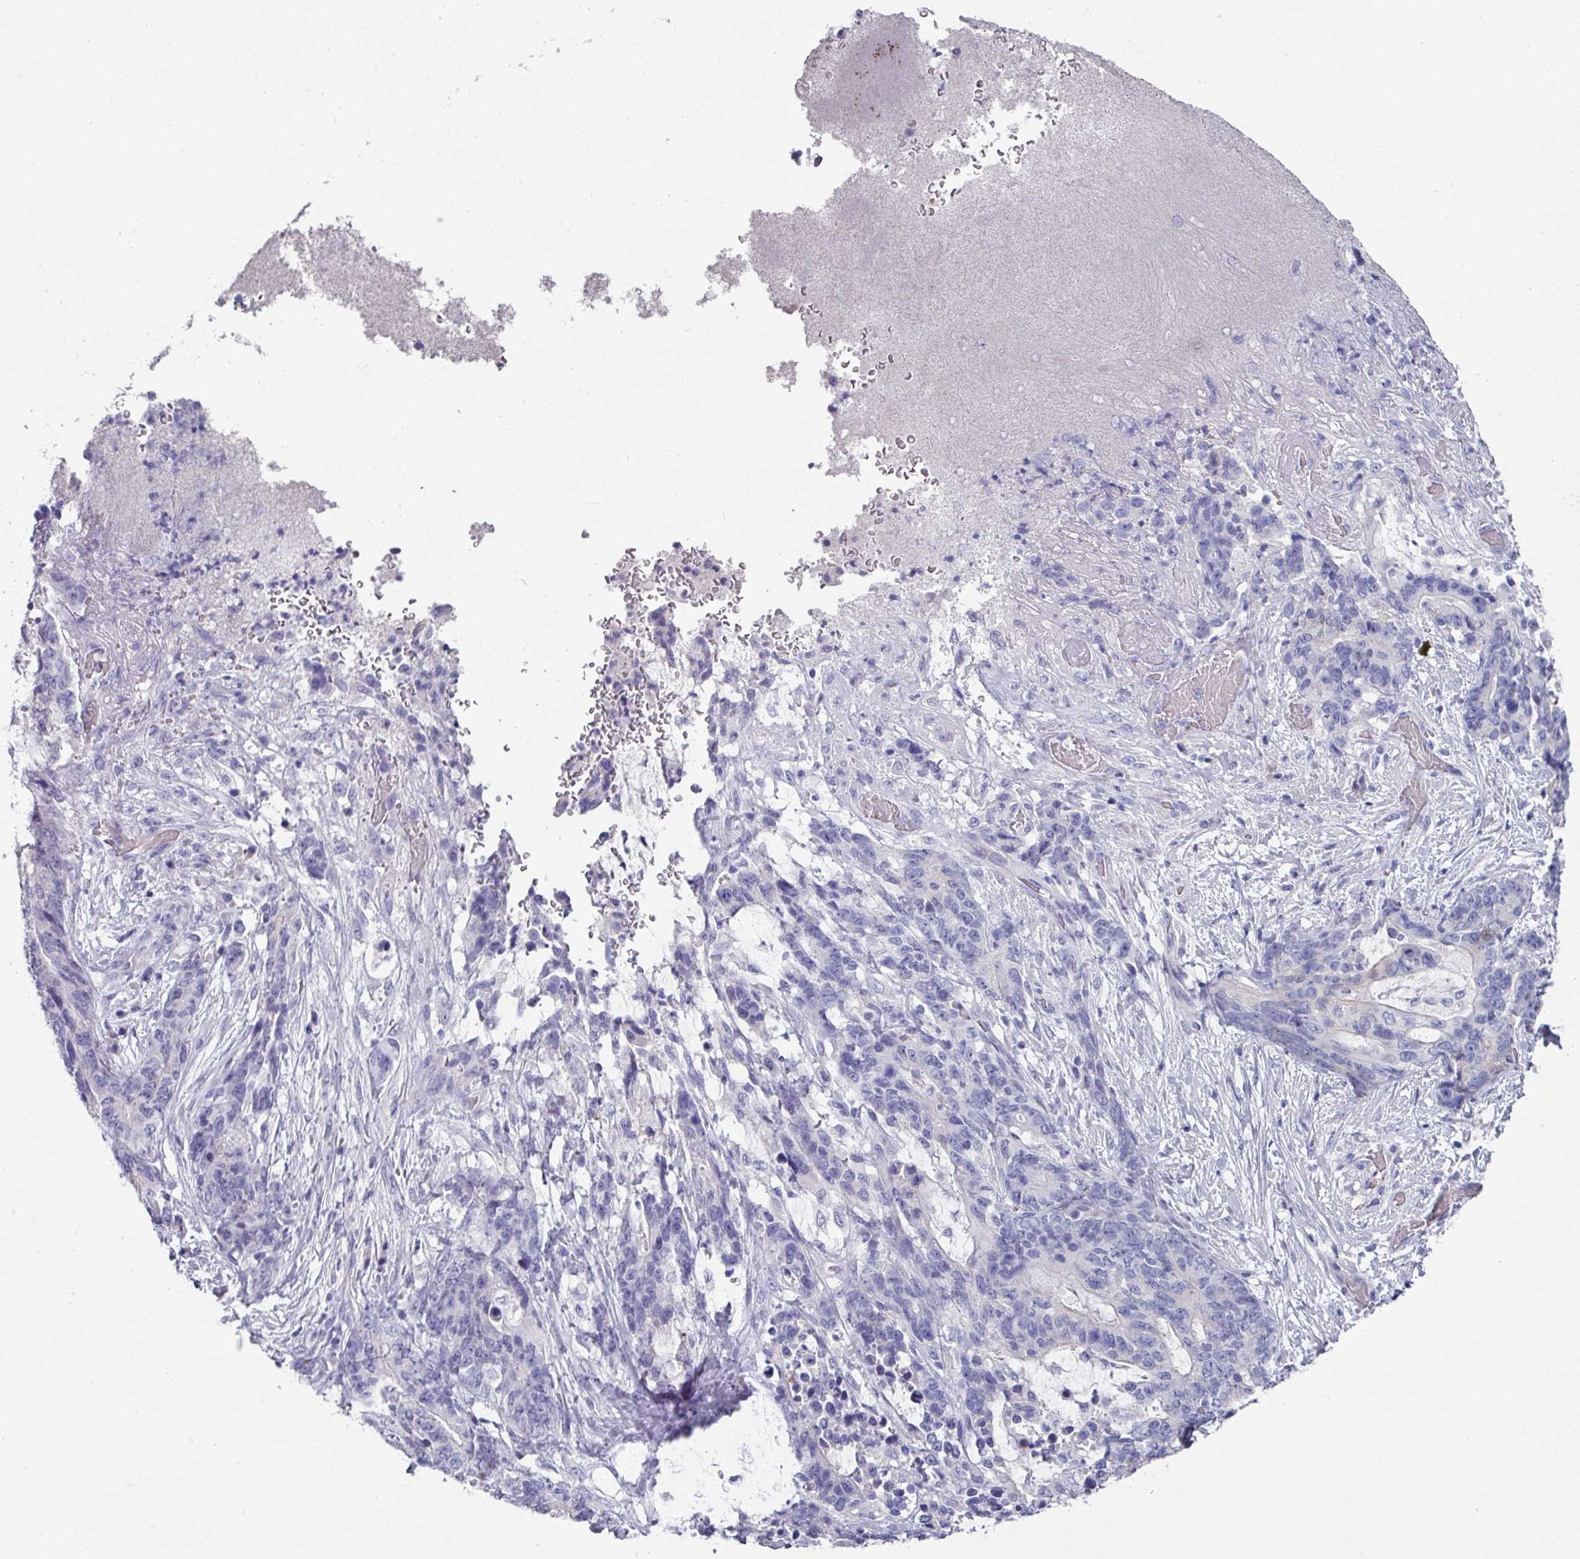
{"staining": {"intensity": "negative", "quantity": "none", "location": "none"}, "tissue": "stomach cancer", "cell_type": "Tumor cells", "image_type": "cancer", "snomed": [{"axis": "morphology", "description": "Normal tissue, NOS"}, {"axis": "morphology", "description": "Adenocarcinoma, NOS"}, {"axis": "topography", "description": "Stomach"}], "caption": "A high-resolution image shows immunohistochemistry (IHC) staining of stomach cancer, which demonstrates no significant positivity in tumor cells.", "gene": "DEFB115", "patient": {"sex": "female", "age": 64}}